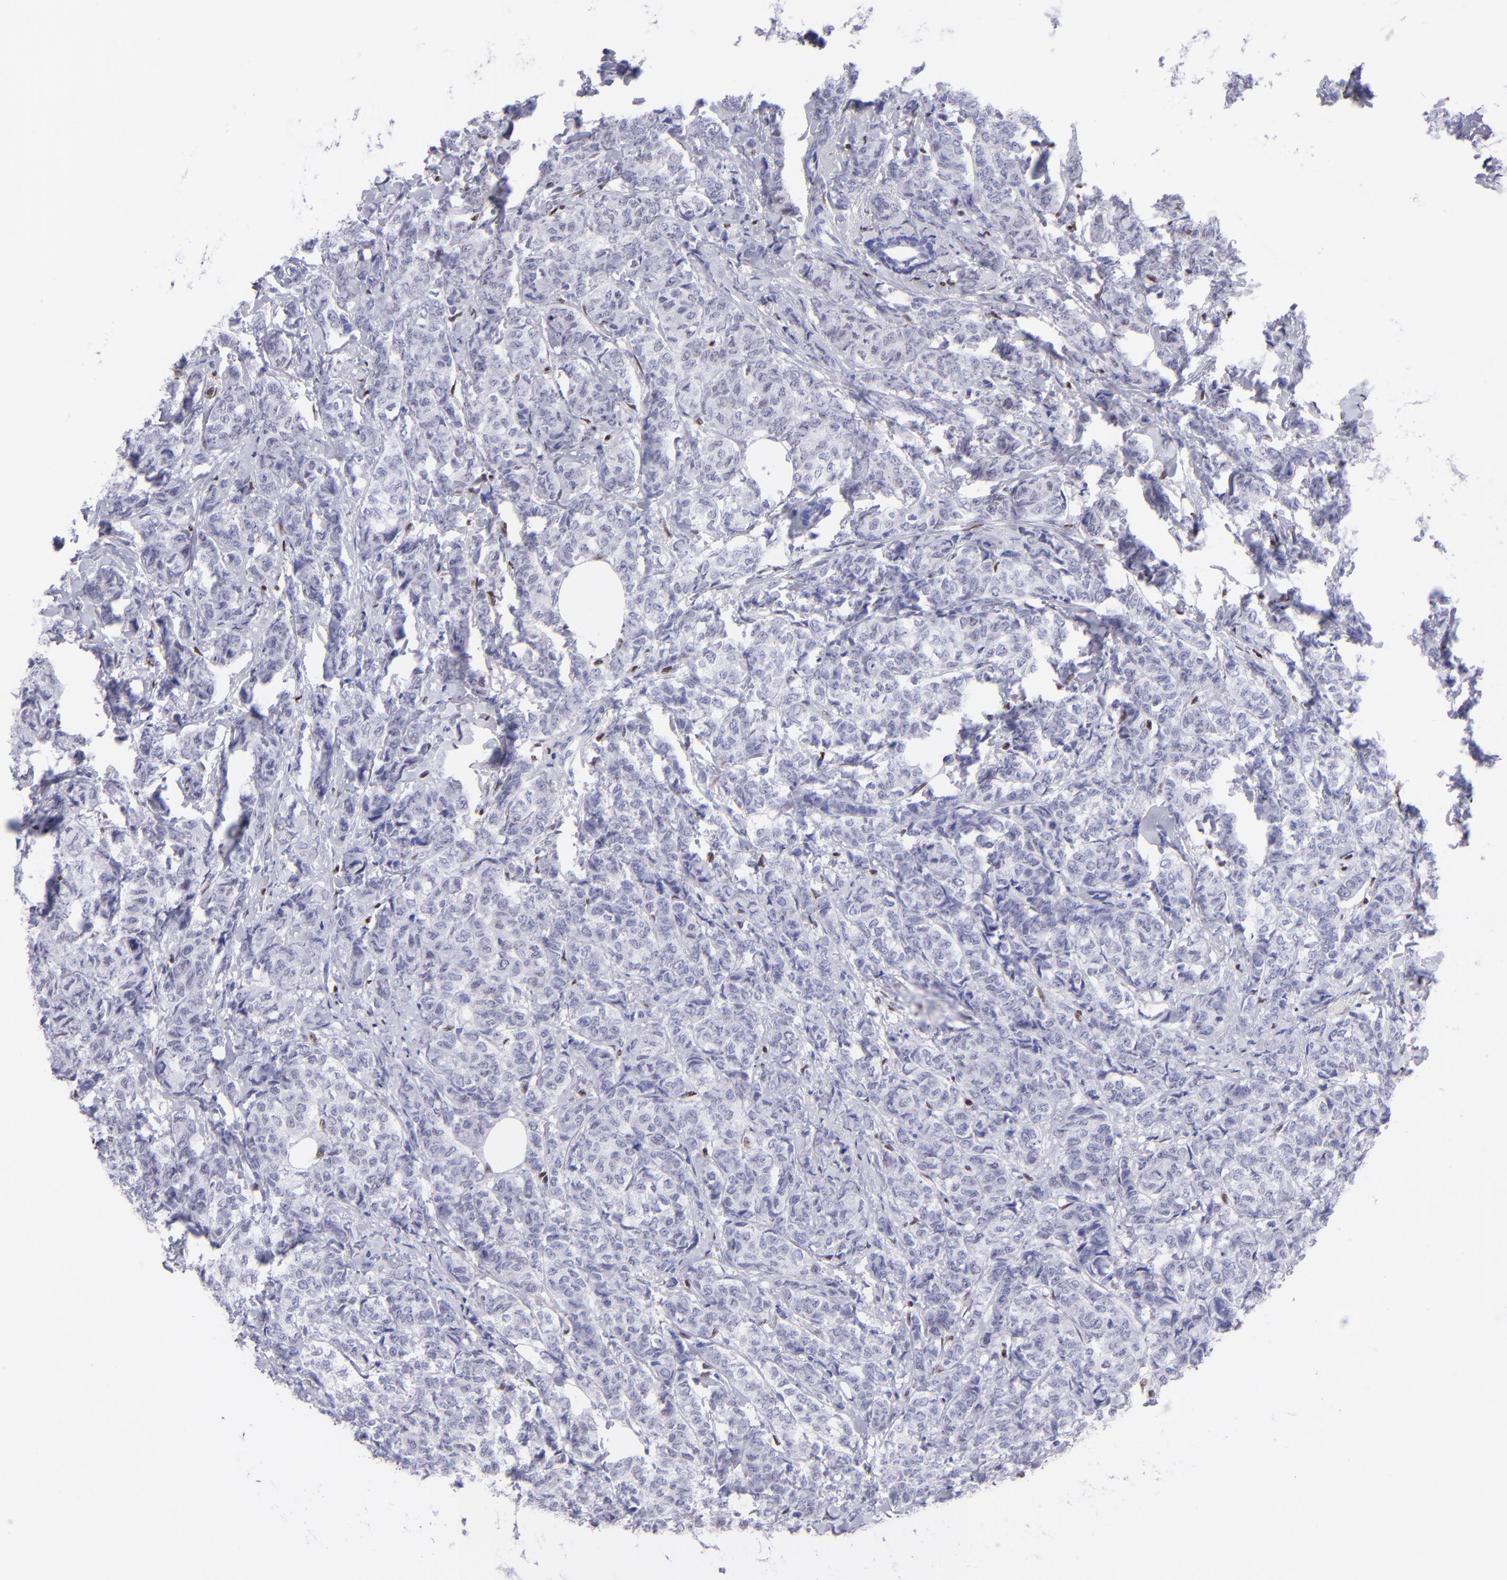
{"staining": {"intensity": "negative", "quantity": "none", "location": "none"}, "tissue": "breast cancer", "cell_type": "Tumor cells", "image_type": "cancer", "snomed": [{"axis": "morphology", "description": "Lobular carcinoma"}, {"axis": "topography", "description": "Breast"}], "caption": "Tumor cells are negative for protein expression in human breast lobular carcinoma.", "gene": "MITF", "patient": {"sex": "female", "age": 60}}